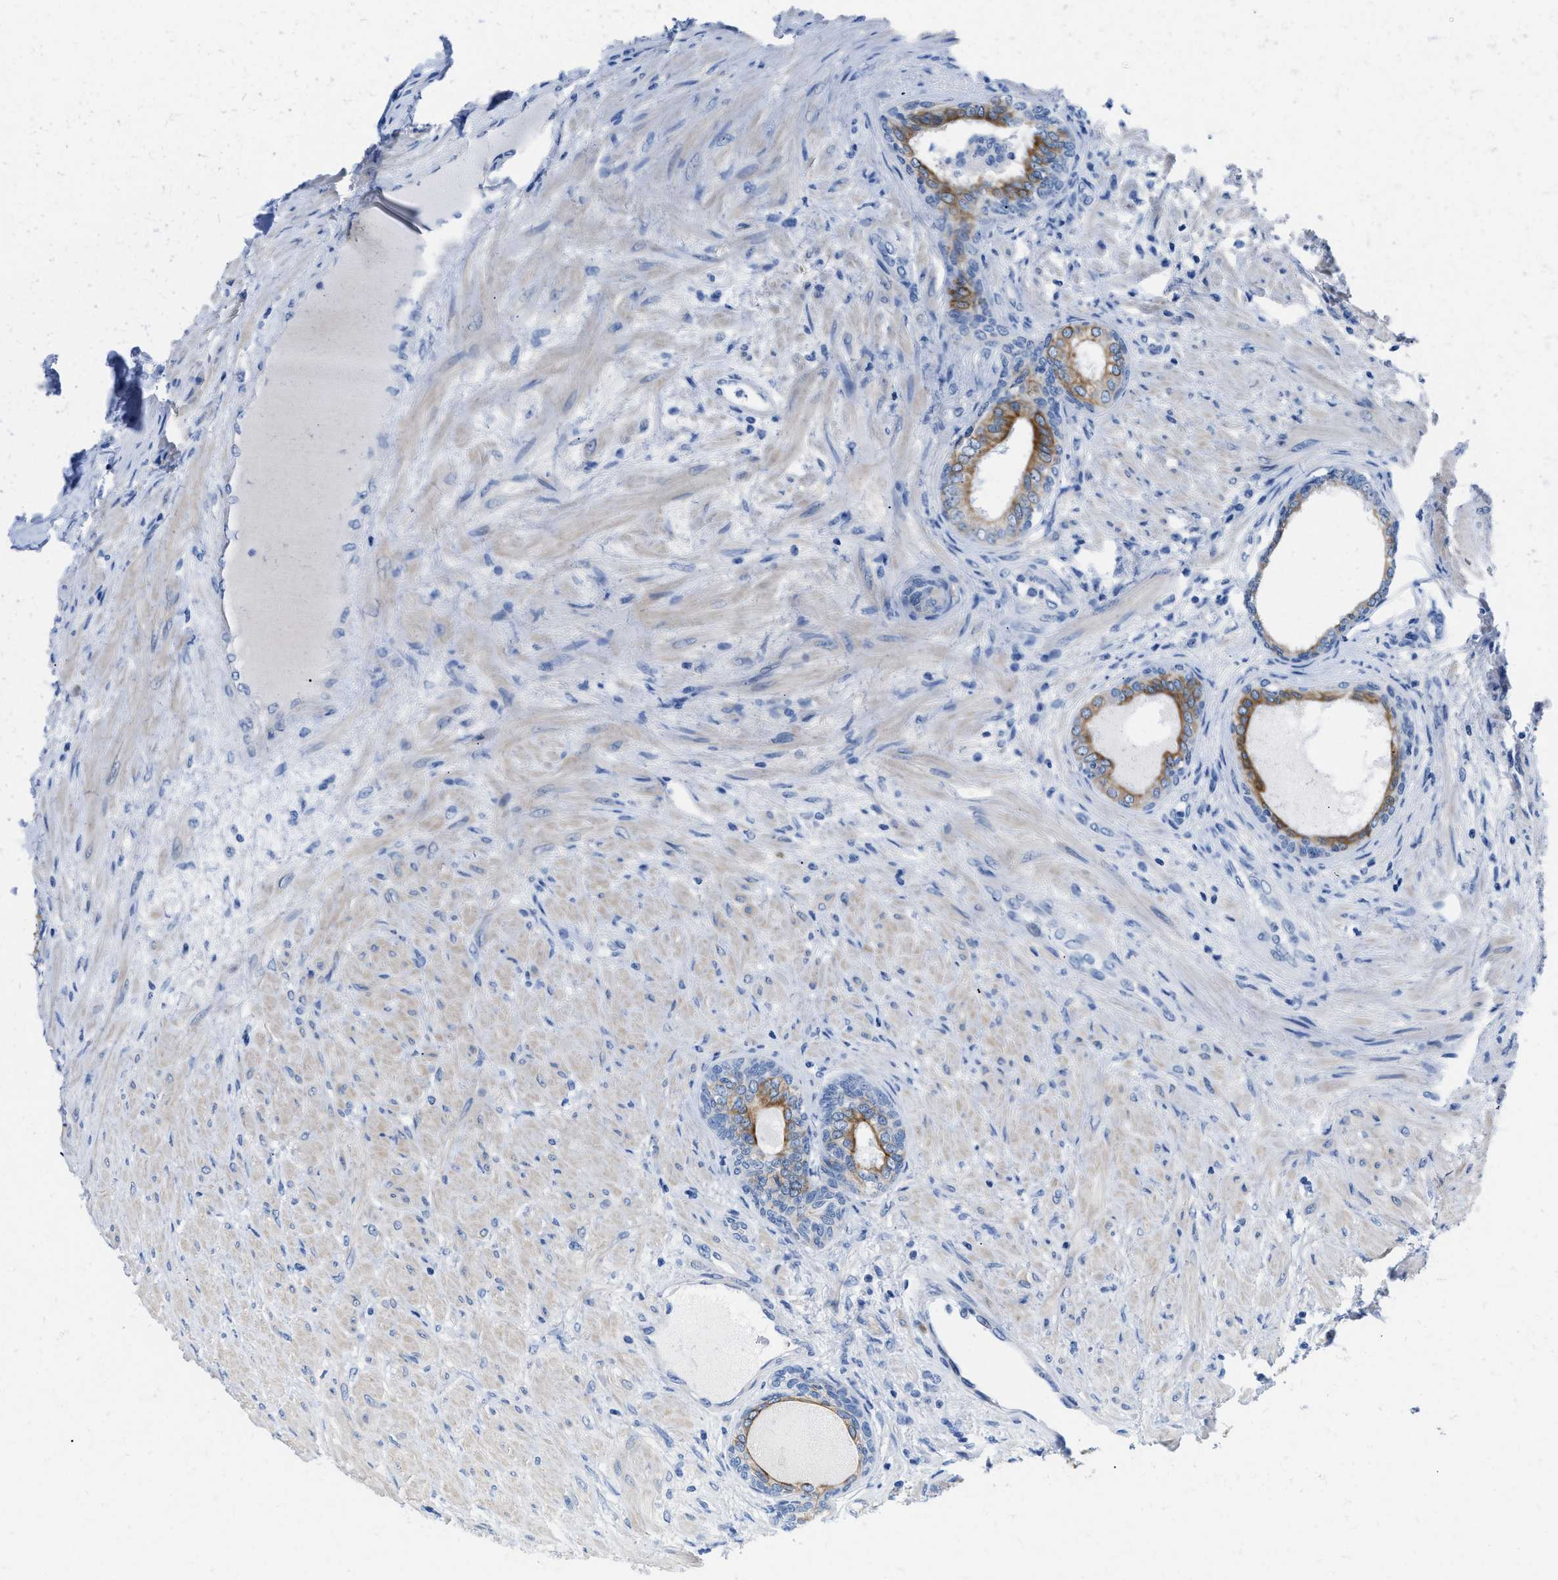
{"staining": {"intensity": "moderate", "quantity": "25%-75%", "location": "cytoplasmic/membranous"}, "tissue": "prostate", "cell_type": "Glandular cells", "image_type": "normal", "snomed": [{"axis": "morphology", "description": "Normal tissue, NOS"}, {"axis": "topography", "description": "Prostate"}], "caption": "Brown immunohistochemical staining in unremarkable prostate reveals moderate cytoplasmic/membranous positivity in about 25%-75% of glandular cells.", "gene": "BPGM", "patient": {"sex": "male", "age": 76}}